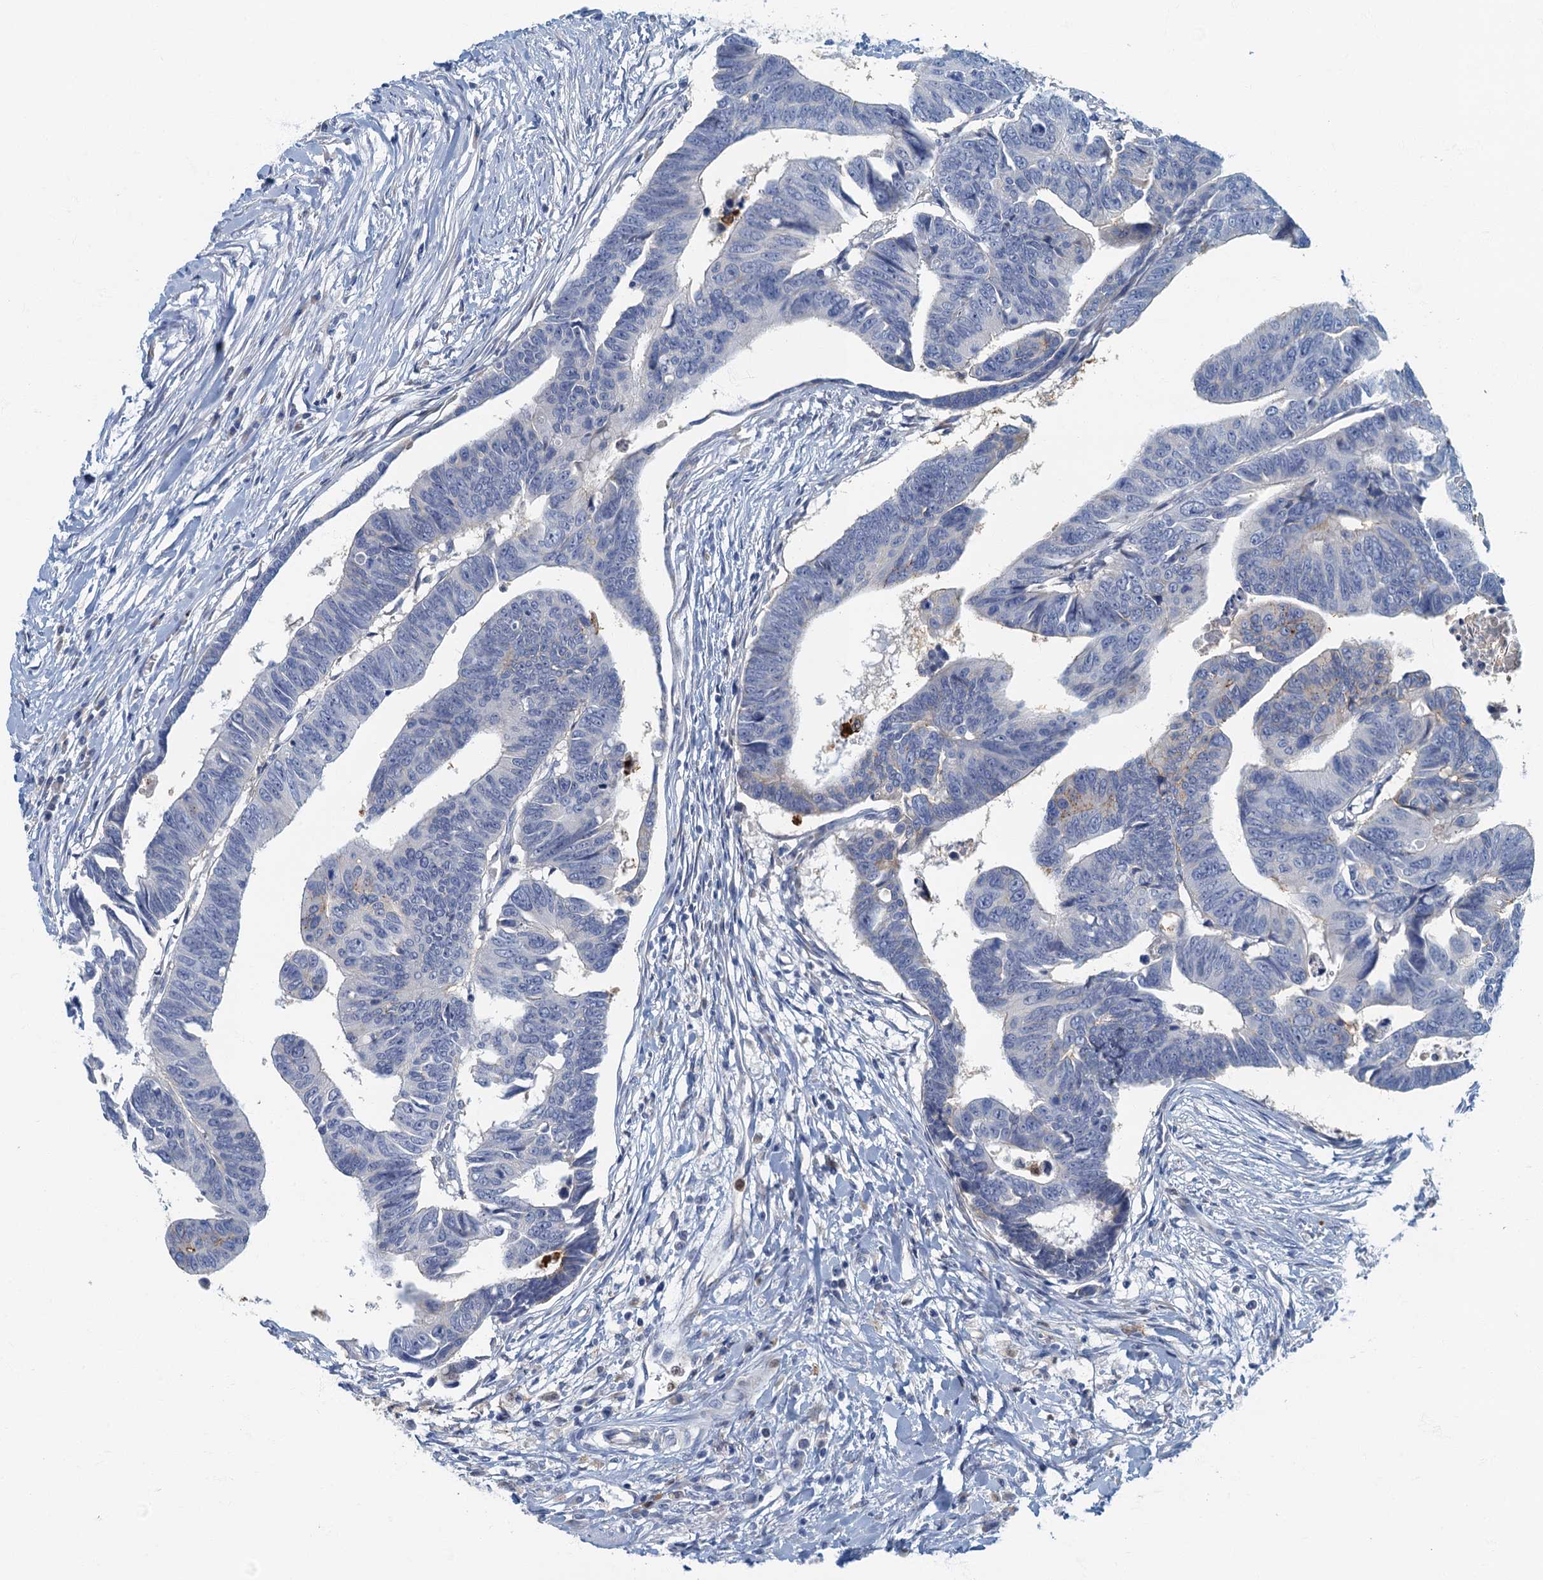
{"staining": {"intensity": "negative", "quantity": "none", "location": "none"}, "tissue": "colorectal cancer", "cell_type": "Tumor cells", "image_type": "cancer", "snomed": [{"axis": "morphology", "description": "Adenocarcinoma, NOS"}, {"axis": "topography", "description": "Rectum"}], "caption": "Protein analysis of colorectal cancer (adenocarcinoma) exhibits no significant staining in tumor cells.", "gene": "ANKDD1A", "patient": {"sex": "female", "age": 65}}